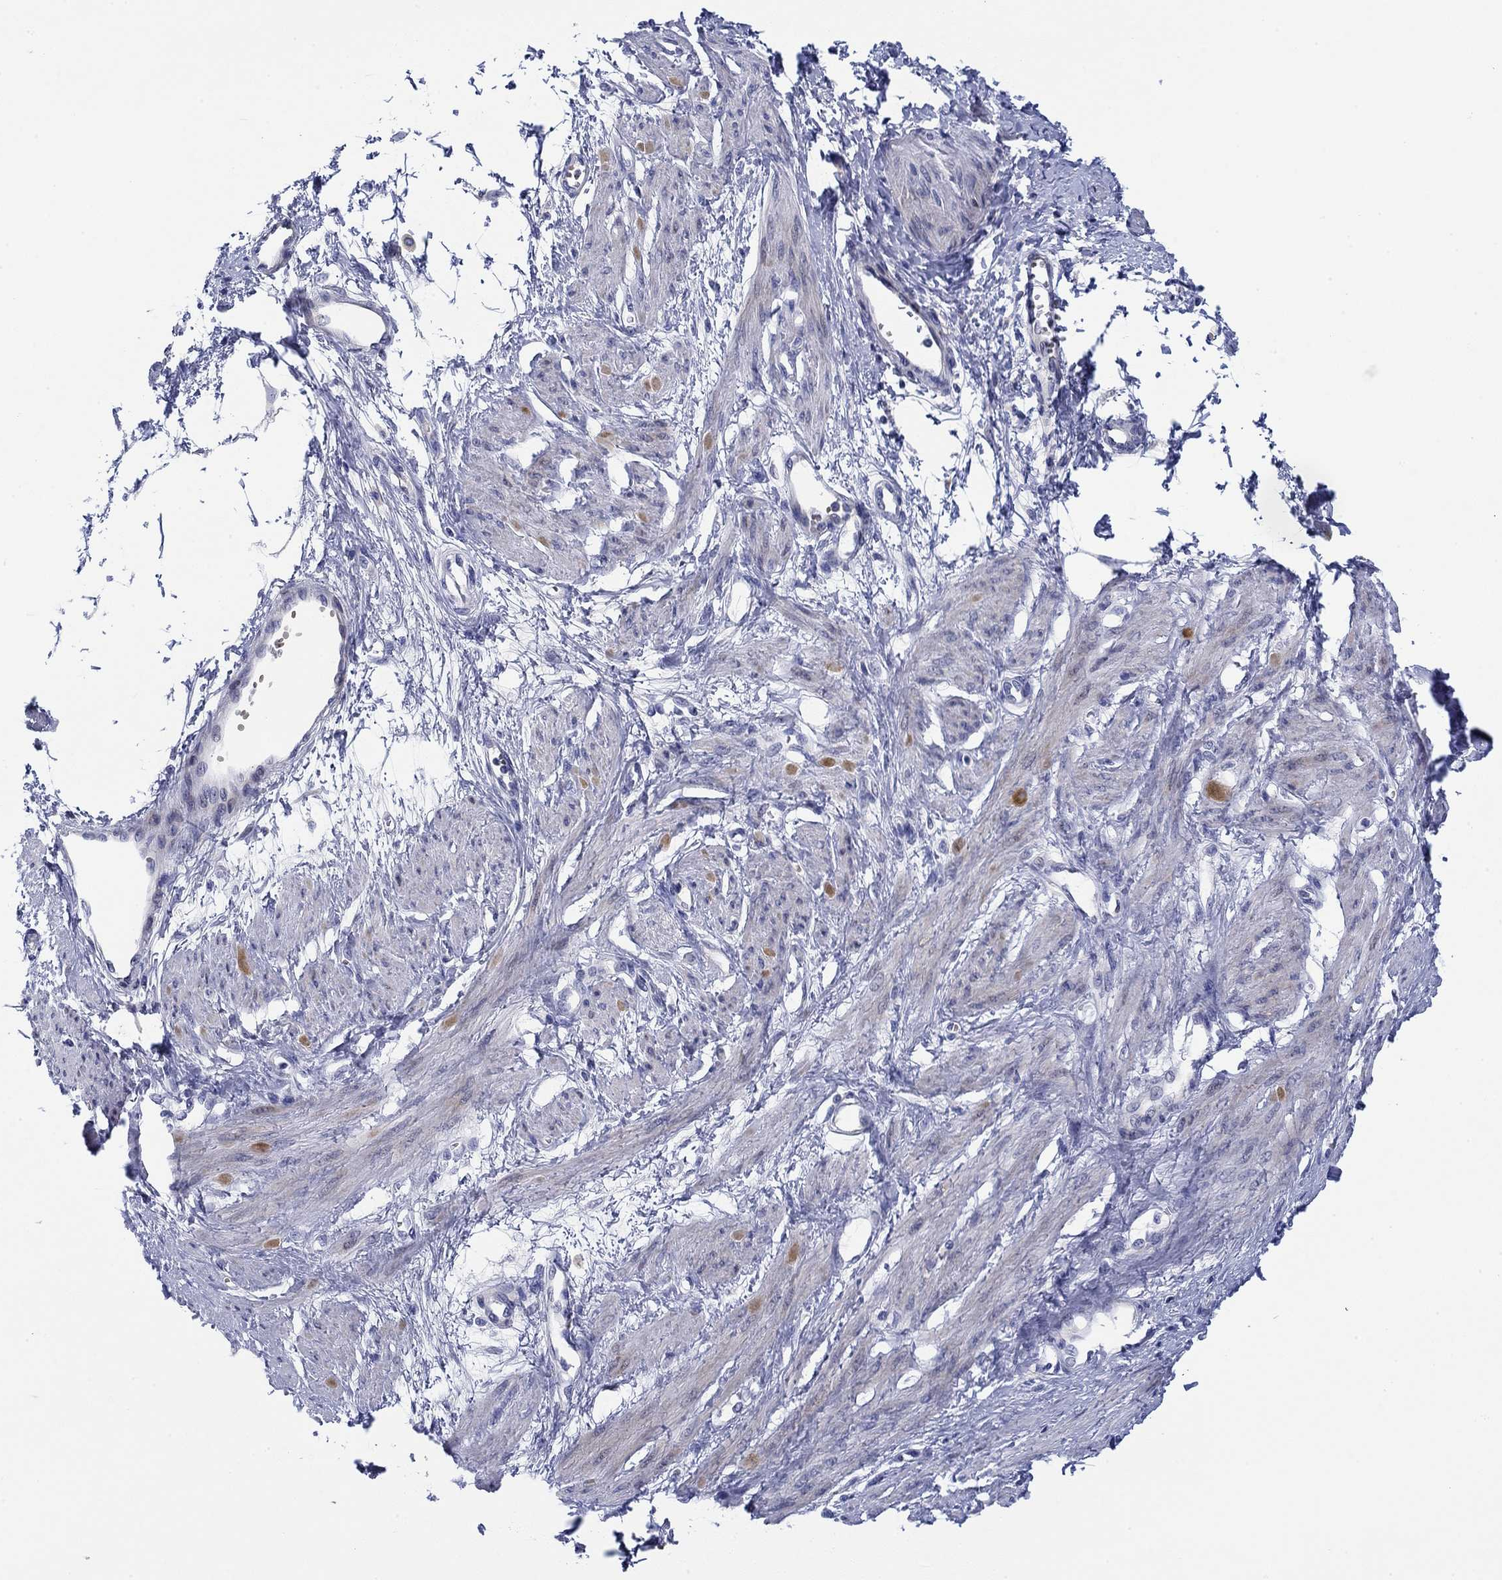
{"staining": {"intensity": "weak", "quantity": "<25%", "location": "cytoplasmic/membranous"}, "tissue": "smooth muscle", "cell_type": "Smooth muscle cells", "image_type": "normal", "snomed": [{"axis": "morphology", "description": "Normal tissue, NOS"}, {"axis": "topography", "description": "Smooth muscle"}, {"axis": "topography", "description": "Uterus"}], "caption": "Photomicrograph shows no significant protein staining in smooth muscle cells of normal smooth muscle.", "gene": "SVEP1", "patient": {"sex": "female", "age": 39}}